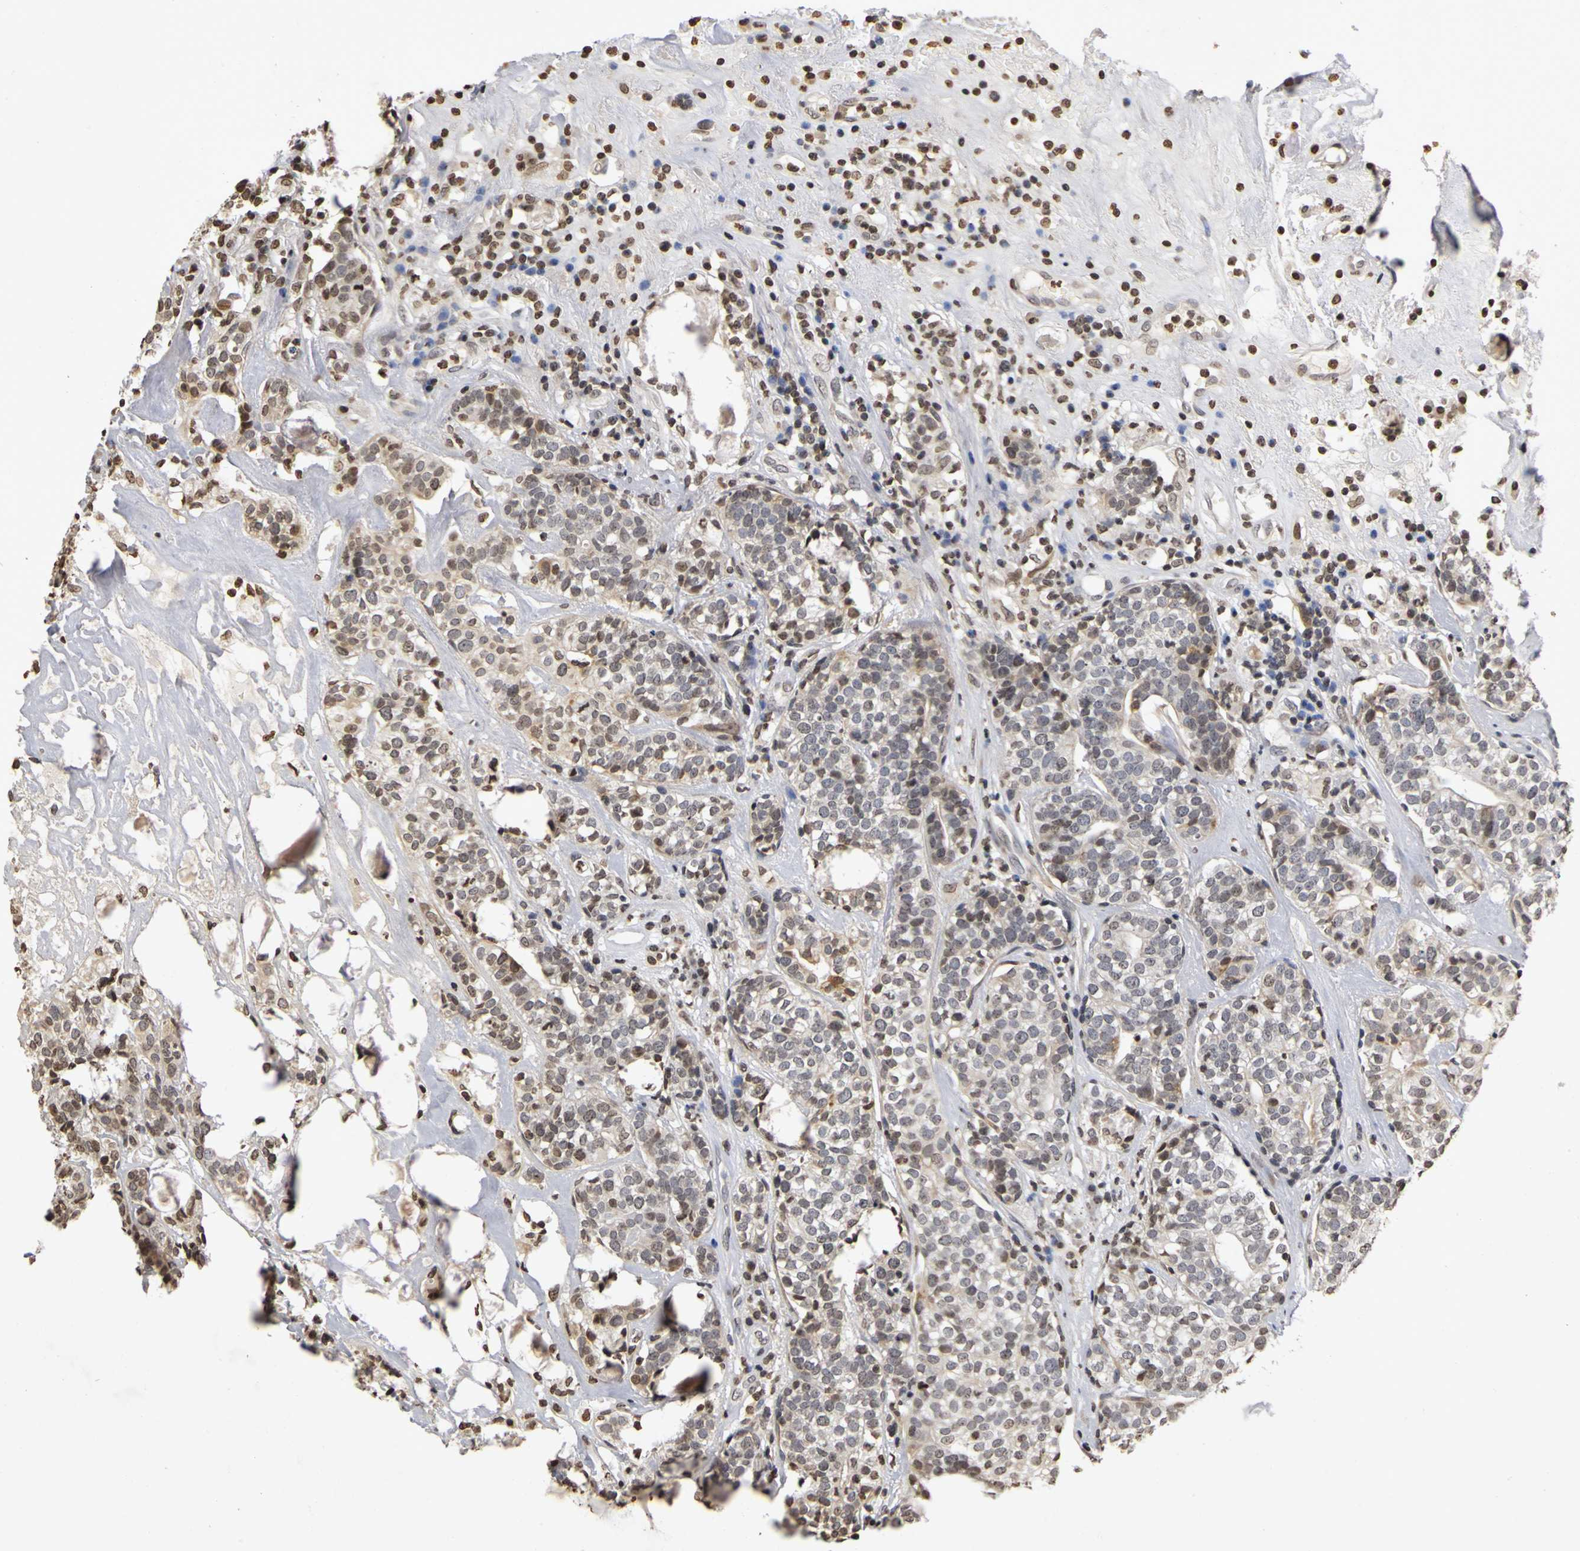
{"staining": {"intensity": "weak", "quantity": "25%-75%", "location": "nuclear"}, "tissue": "head and neck cancer", "cell_type": "Tumor cells", "image_type": "cancer", "snomed": [{"axis": "morphology", "description": "Adenocarcinoma, NOS"}, {"axis": "topography", "description": "Salivary gland"}, {"axis": "topography", "description": "Head-Neck"}], "caption": "Head and neck adenocarcinoma tissue shows weak nuclear positivity in approximately 25%-75% of tumor cells", "gene": "ERCC2", "patient": {"sex": "female", "age": 65}}